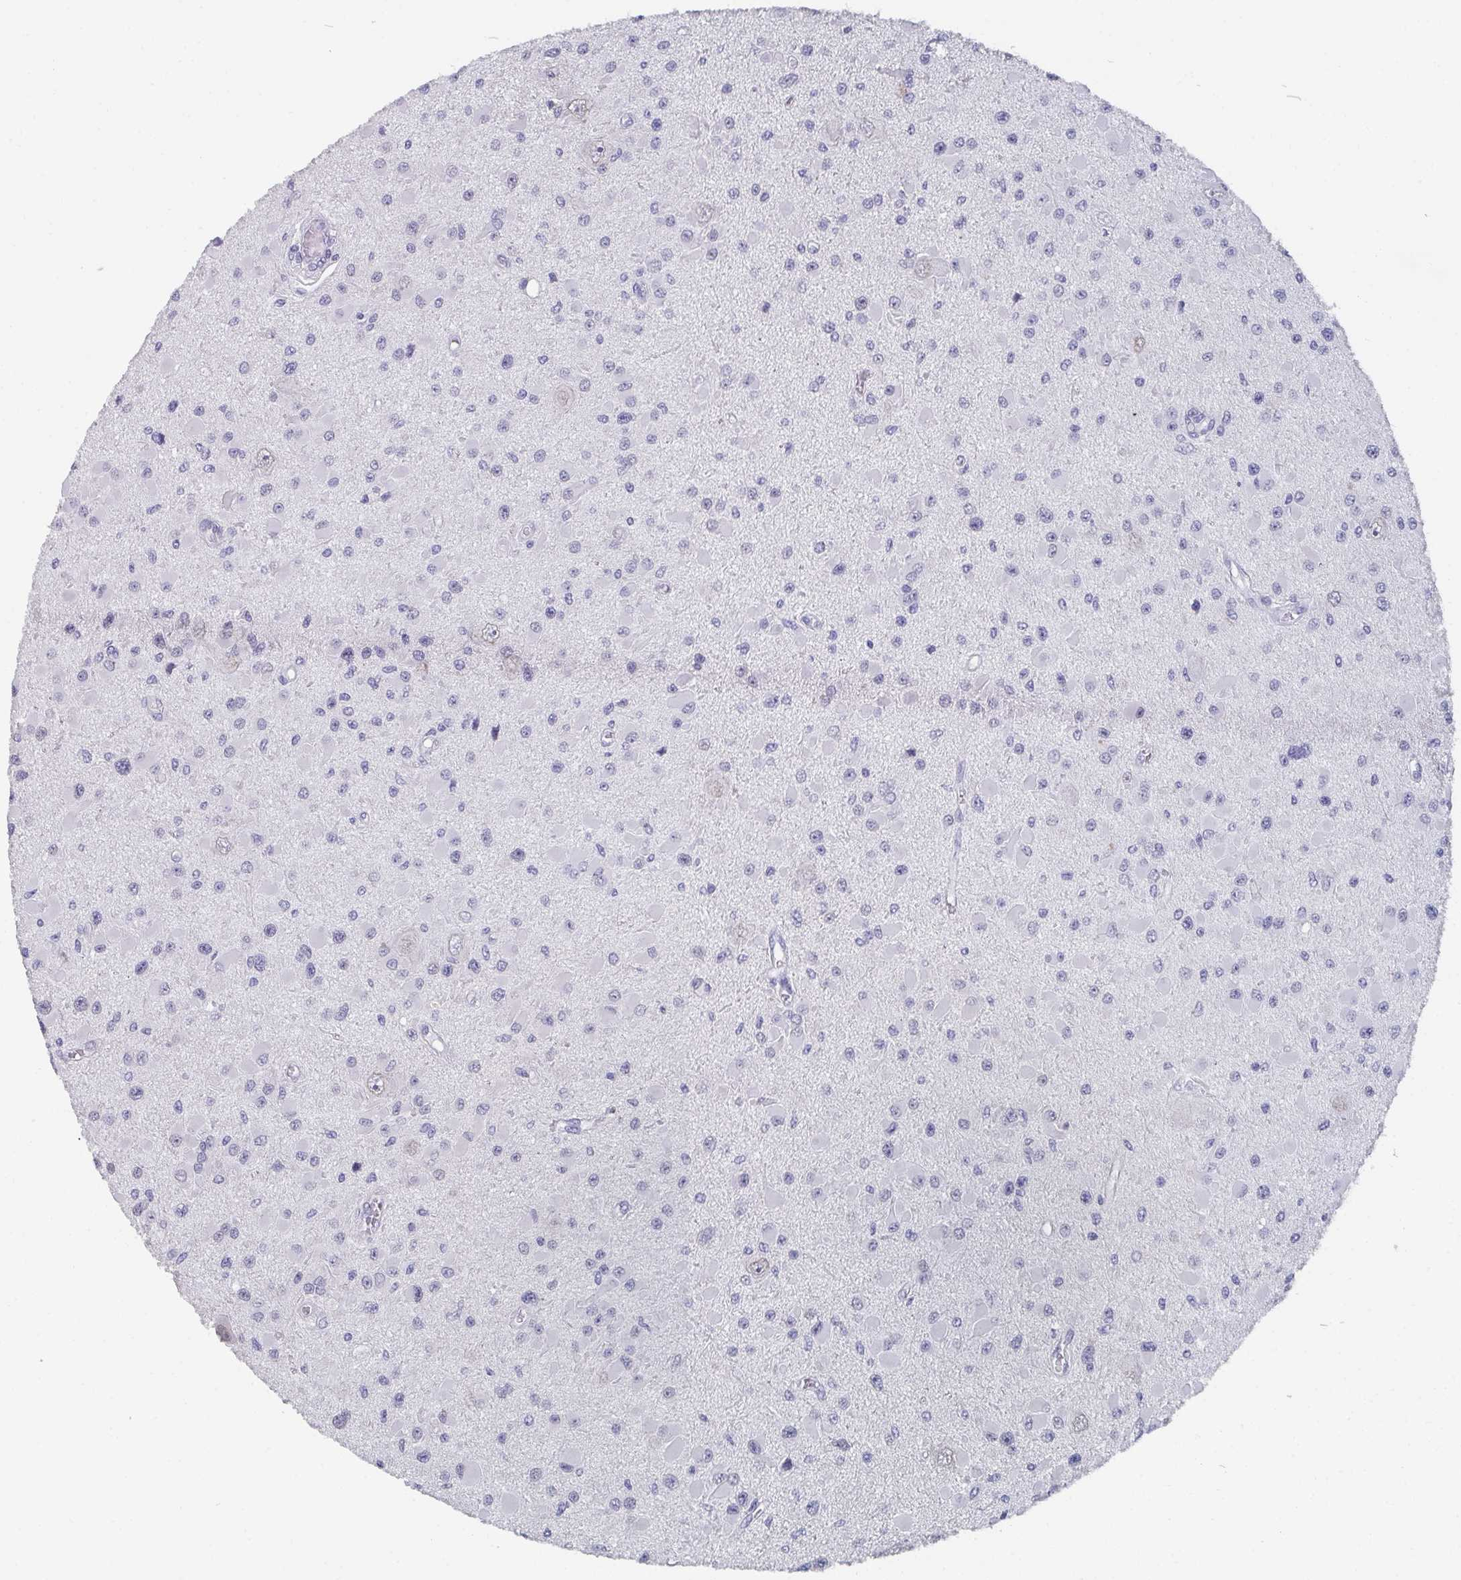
{"staining": {"intensity": "negative", "quantity": "none", "location": "none"}, "tissue": "glioma", "cell_type": "Tumor cells", "image_type": "cancer", "snomed": [{"axis": "morphology", "description": "Glioma, malignant, High grade"}, {"axis": "topography", "description": "Brain"}], "caption": "This is an immunohistochemistry photomicrograph of high-grade glioma (malignant). There is no positivity in tumor cells.", "gene": "DYDC2", "patient": {"sex": "male", "age": 54}}